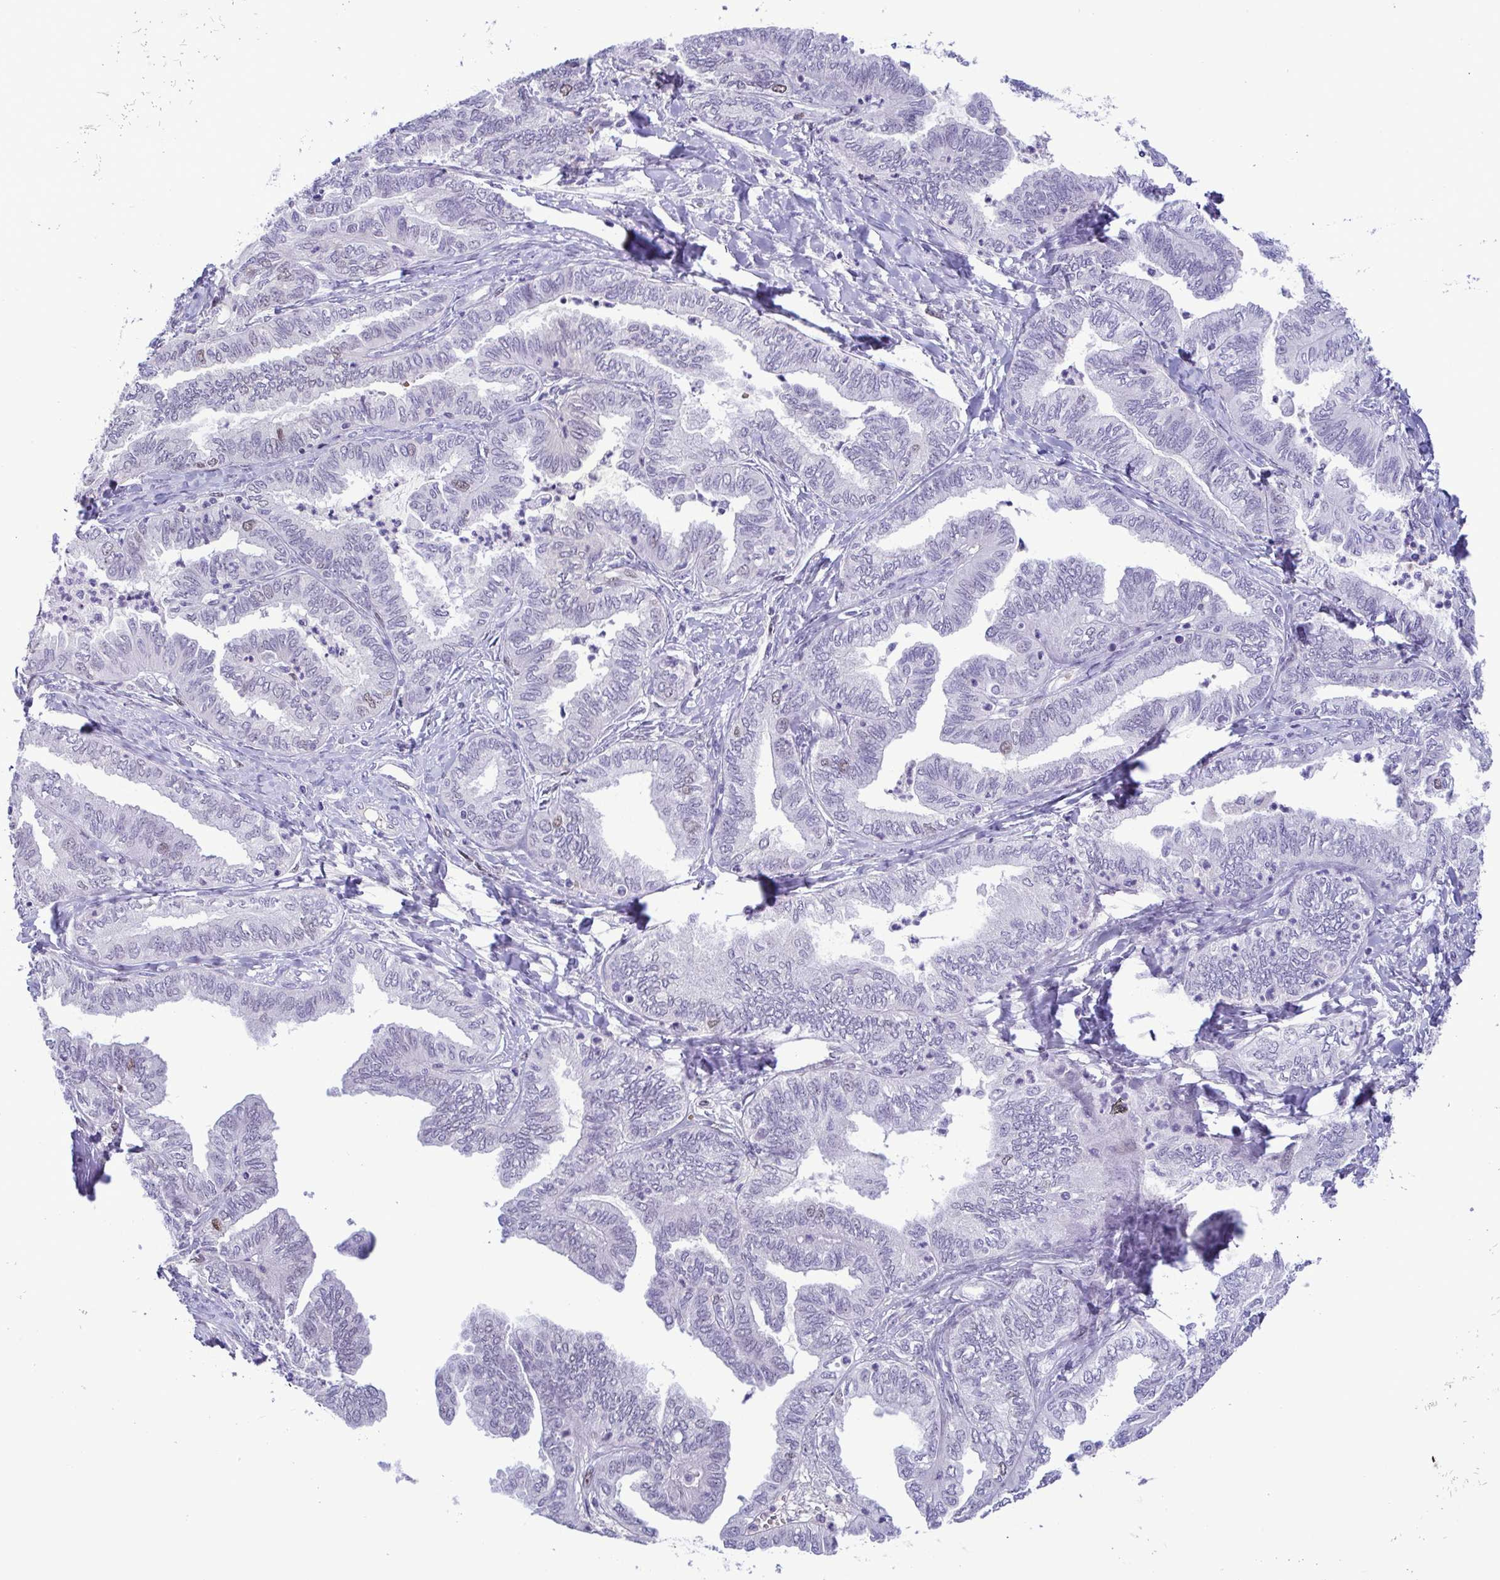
{"staining": {"intensity": "negative", "quantity": "none", "location": "none"}, "tissue": "ovarian cancer", "cell_type": "Tumor cells", "image_type": "cancer", "snomed": [{"axis": "morphology", "description": "Carcinoma, endometroid"}, {"axis": "topography", "description": "Ovary"}], "caption": "High power microscopy histopathology image of an IHC photomicrograph of ovarian cancer, revealing no significant expression in tumor cells.", "gene": "TIPIN", "patient": {"sex": "female", "age": 70}}